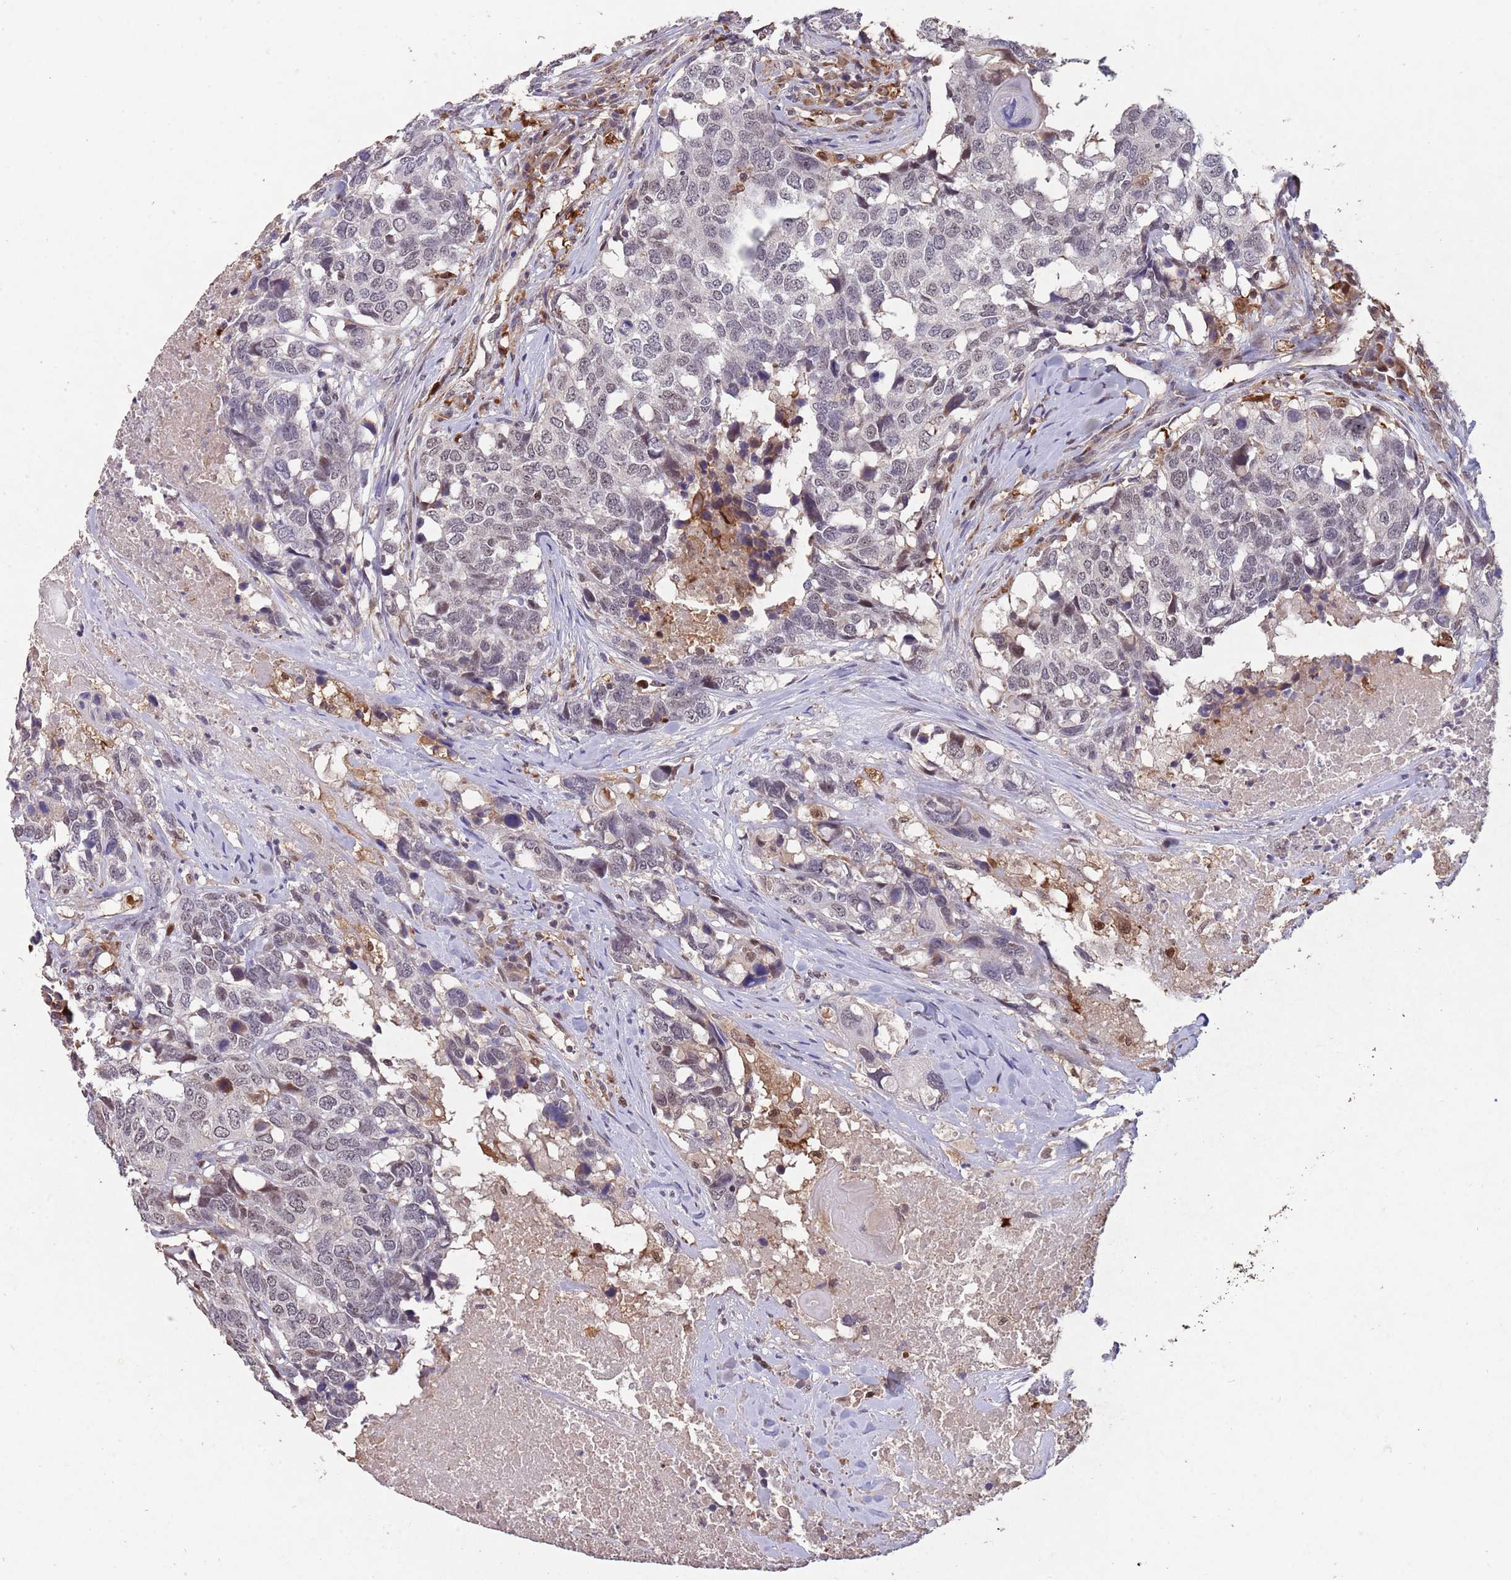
{"staining": {"intensity": "moderate", "quantity": "<25%", "location": "nuclear"}, "tissue": "head and neck cancer", "cell_type": "Tumor cells", "image_type": "cancer", "snomed": [{"axis": "morphology", "description": "Squamous cell carcinoma, NOS"}, {"axis": "topography", "description": "Head-Neck"}], "caption": "Immunohistochemical staining of head and neck cancer reveals low levels of moderate nuclear staining in about <25% of tumor cells. Nuclei are stained in blue.", "gene": "ZNF639", "patient": {"sex": "male", "age": 66}}